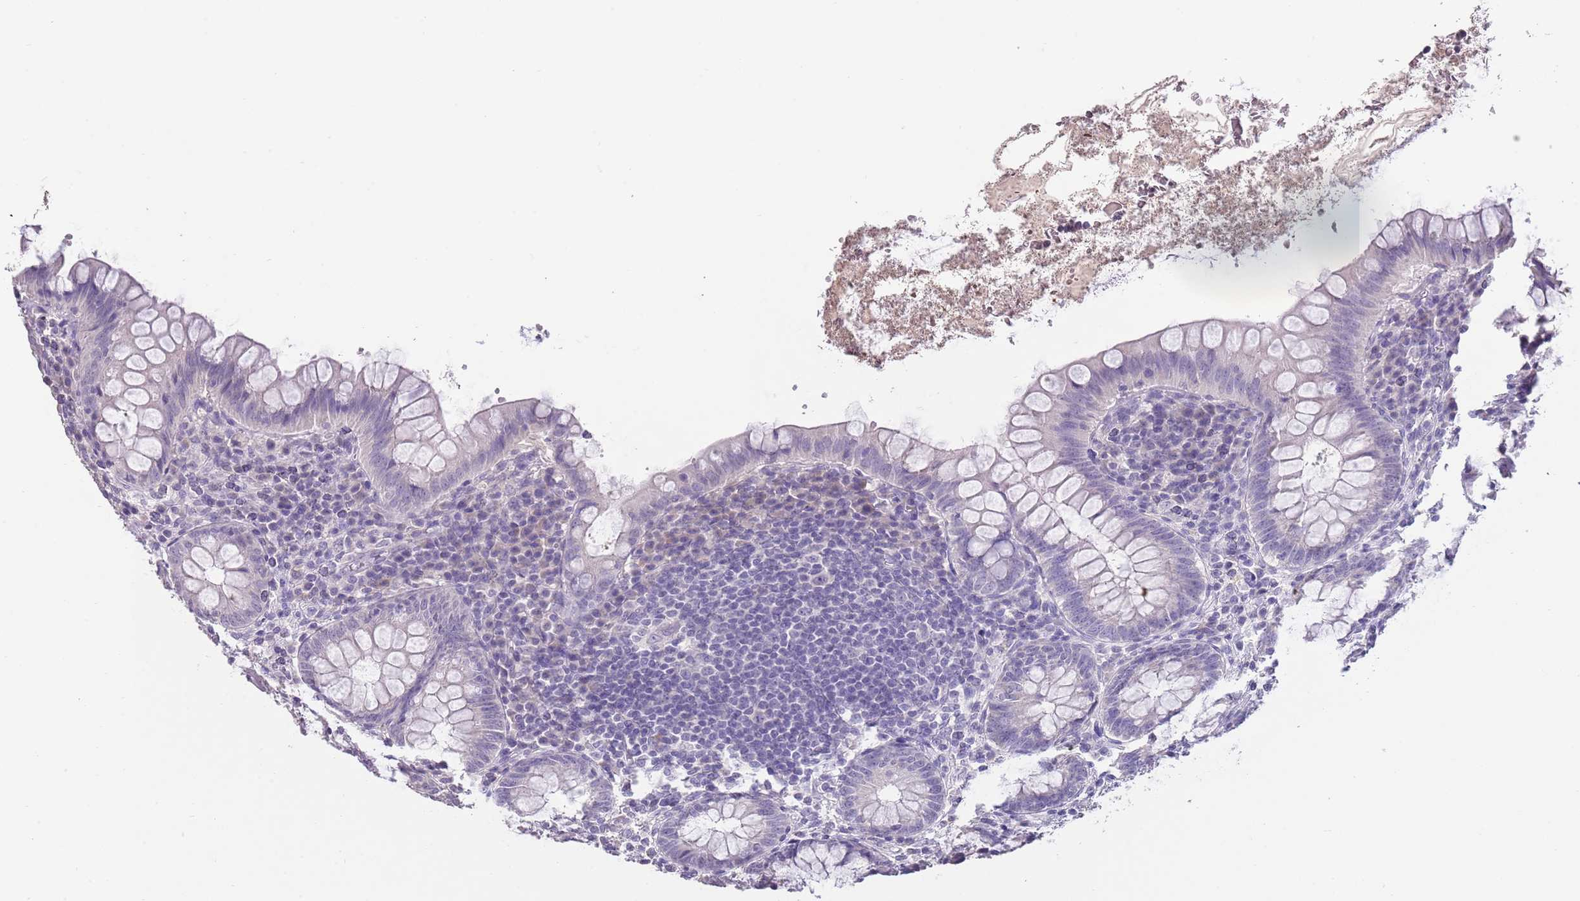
{"staining": {"intensity": "negative", "quantity": "none", "location": "none"}, "tissue": "appendix", "cell_type": "Glandular cells", "image_type": "normal", "snomed": [{"axis": "morphology", "description": "Normal tissue, NOS"}, {"axis": "topography", "description": "Appendix"}], "caption": "Glandular cells show no significant protein positivity in normal appendix.", "gene": "SLC35E3", "patient": {"sex": "female", "age": 33}}